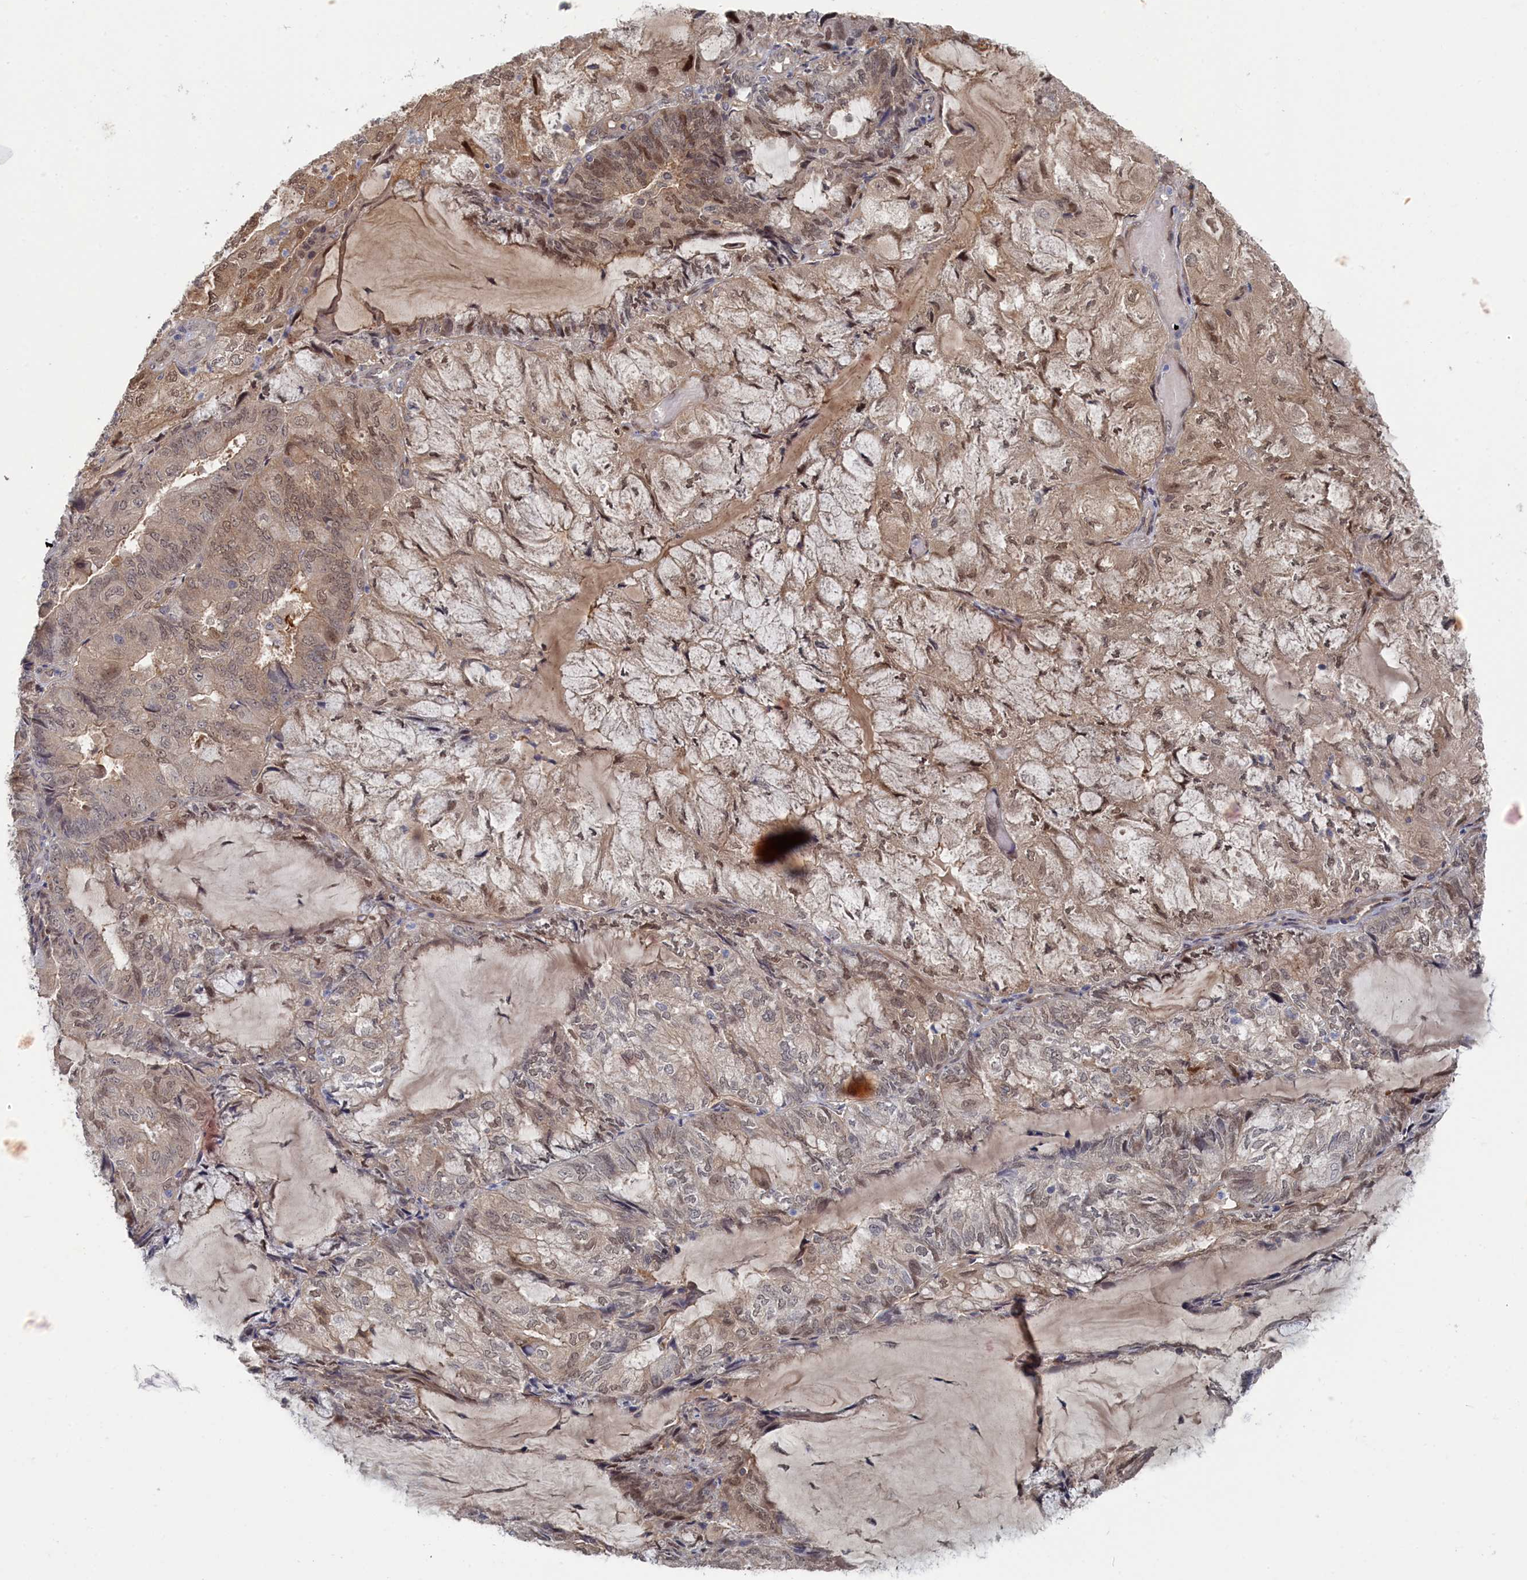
{"staining": {"intensity": "weak", "quantity": "25%-75%", "location": "nuclear"}, "tissue": "endometrial cancer", "cell_type": "Tumor cells", "image_type": "cancer", "snomed": [{"axis": "morphology", "description": "Adenocarcinoma, NOS"}, {"axis": "topography", "description": "Endometrium"}], "caption": "Immunohistochemistry photomicrograph of human endometrial adenocarcinoma stained for a protein (brown), which demonstrates low levels of weak nuclear expression in approximately 25%-75% of tumor cells.", "gene": "IRGQ", "patient": {"sex": "female", "age": 81}}